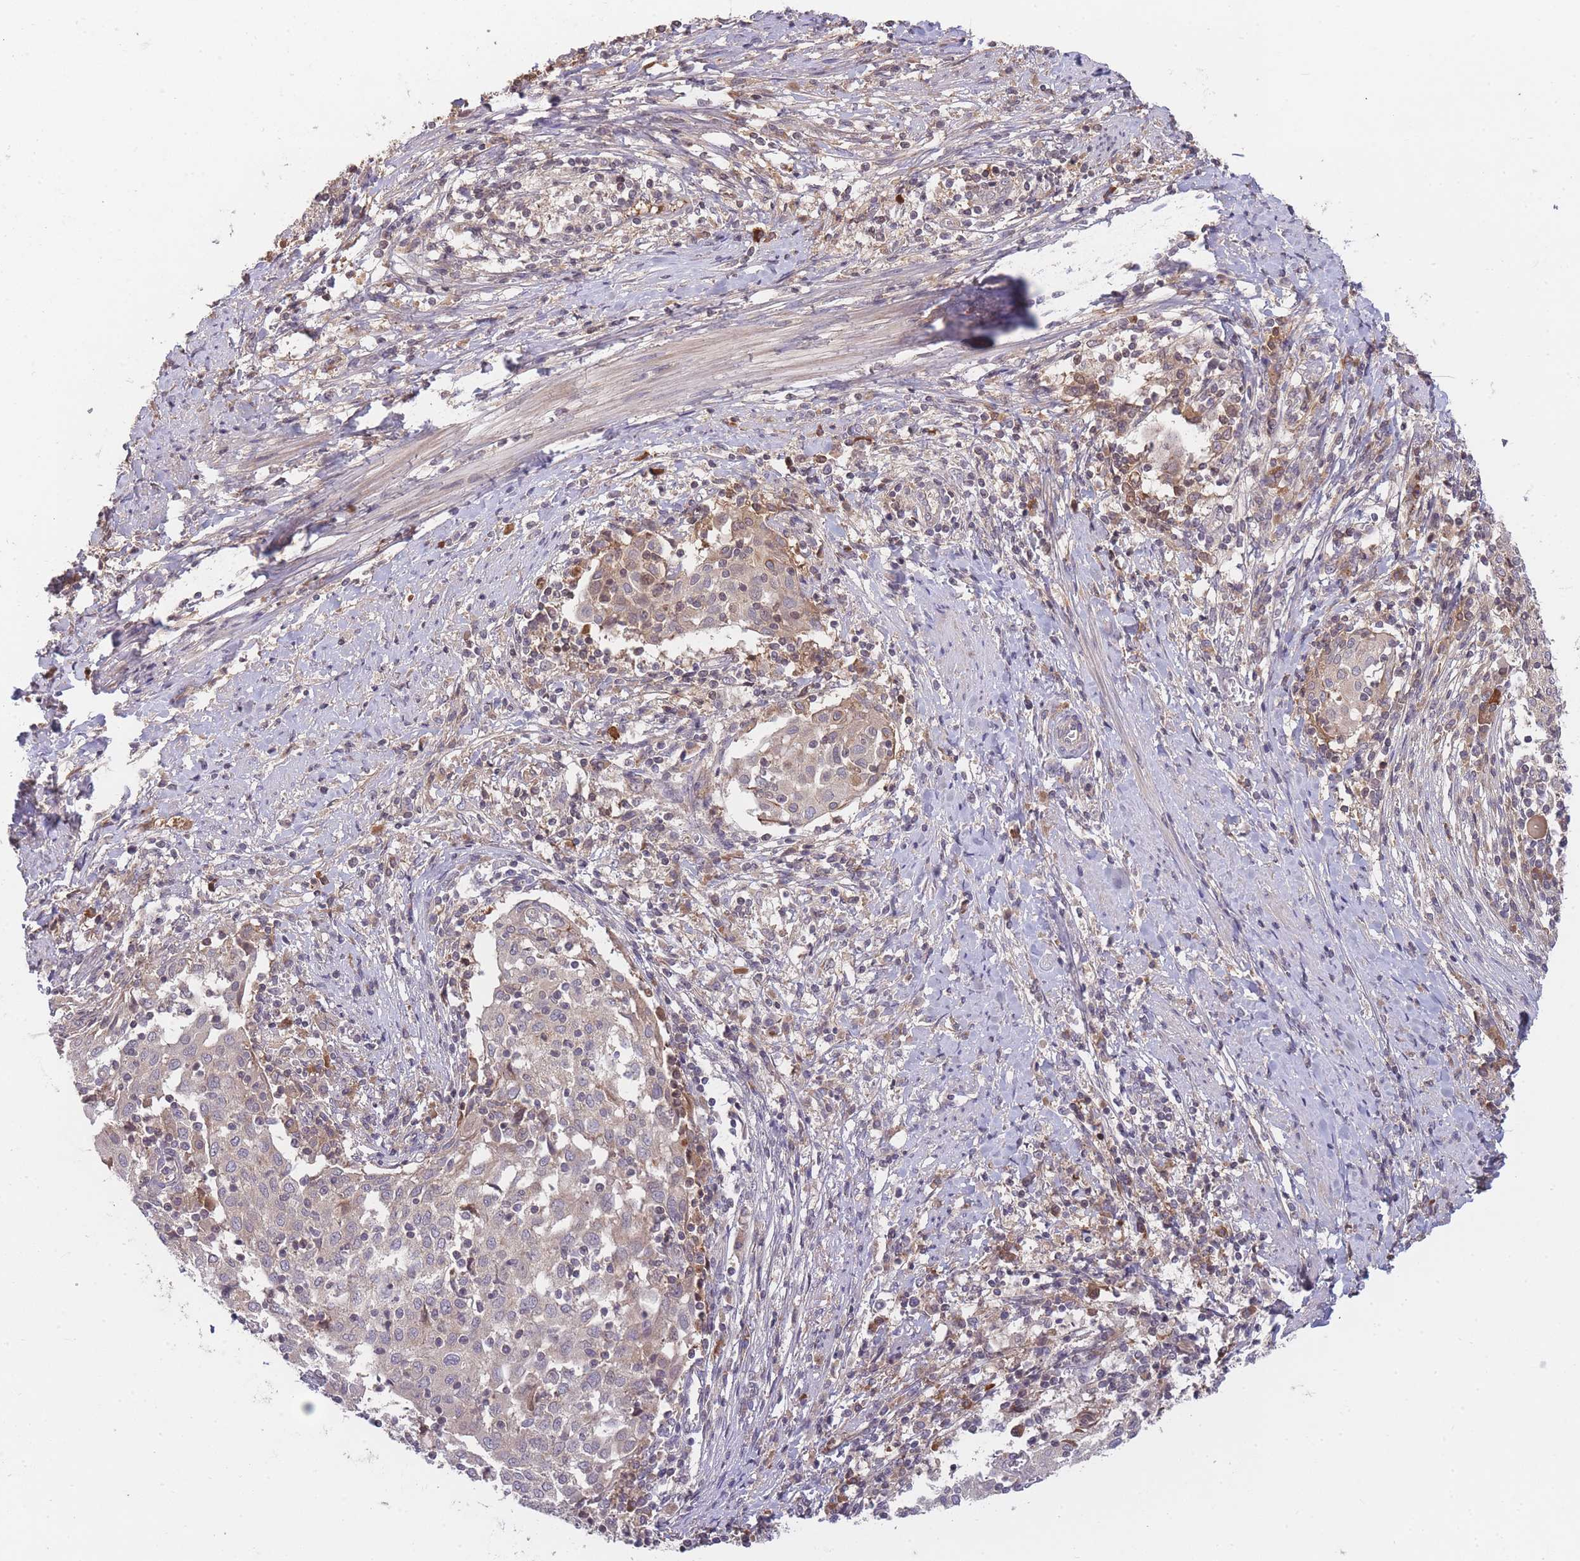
{"staining": {"intensity": "weak", "quantity": "25%-75%", "location": "cytoplasmic/membranous"}, "tissue": "cervical cancer", "cell_type": "Tumor cells", "image_type": "cancer", "snomed": [{"axis": "morphology", "description": "Squamous cell carcinoma, NOS"}, {"axis": "topography", "description": "Cervix"}], "caption": "Protein expression by immunohistochemistry (IHC) shows weak cytoplasmic/membranous staining in approximately 25%-75% of tumor cells in squamous cell carcinoma (cervical).", "gene": "RALGDS", "patient": {"sex": "female", "age": 52}}